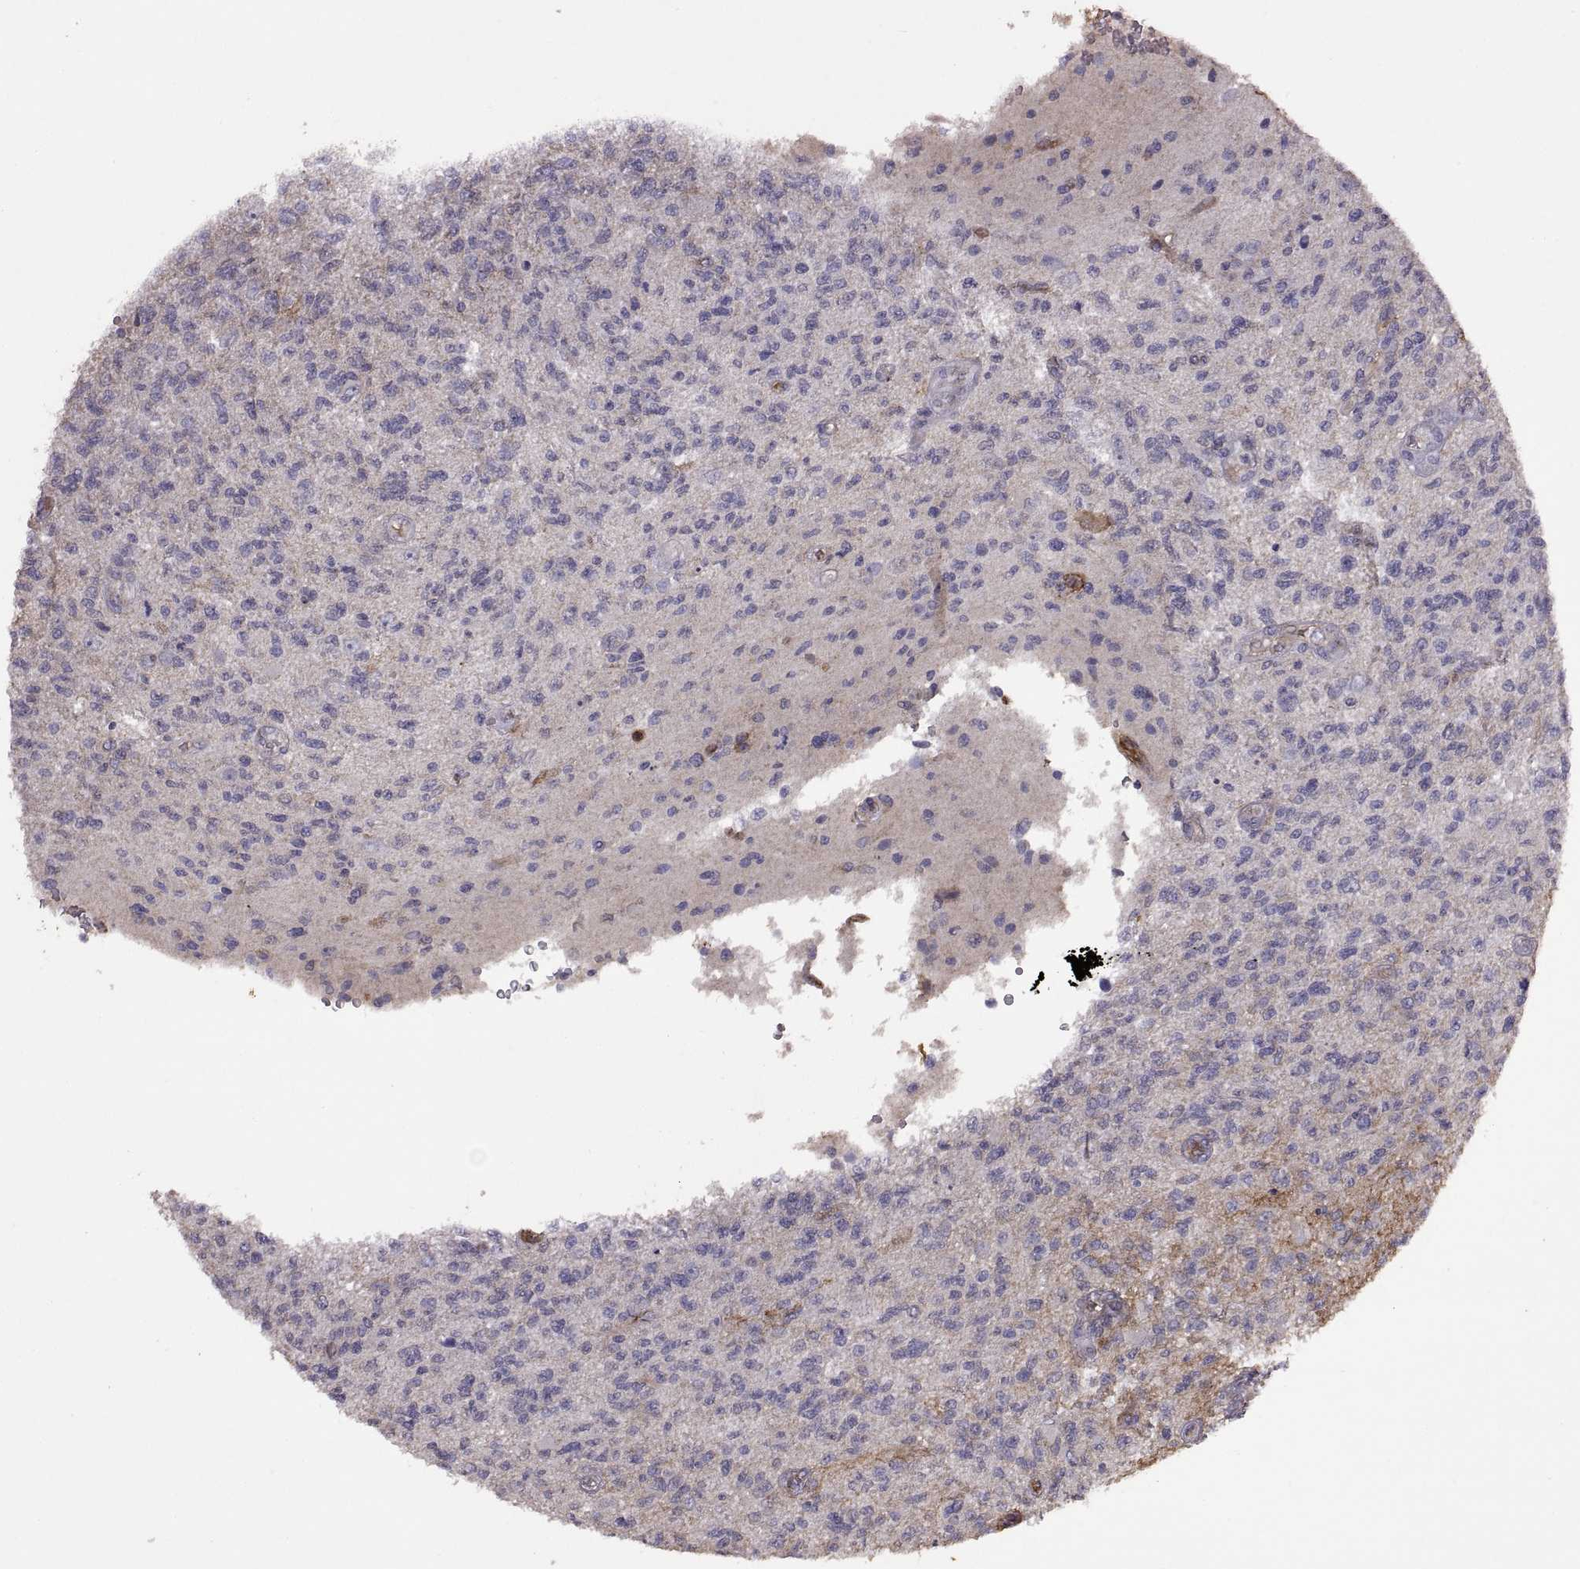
{"staining": {"intensity": "negative", "quantity": "none", "location": "none"}, "tissue": "glioma", "cell_type": "Tumor cells", "image_type": "cancer", "snomed": [{"axis": "morphology", "description": "Glioma, malignant, High grade"}, {"axis": "topography", "description": "Brain"}], "caption": "This is an immunohistochemistry (IHC) micrograph of malignant glioma (high-grade). There is no staining in tumor cells.", "gene": "S100A10", "patient": {"sex": "male", "age": 56}}